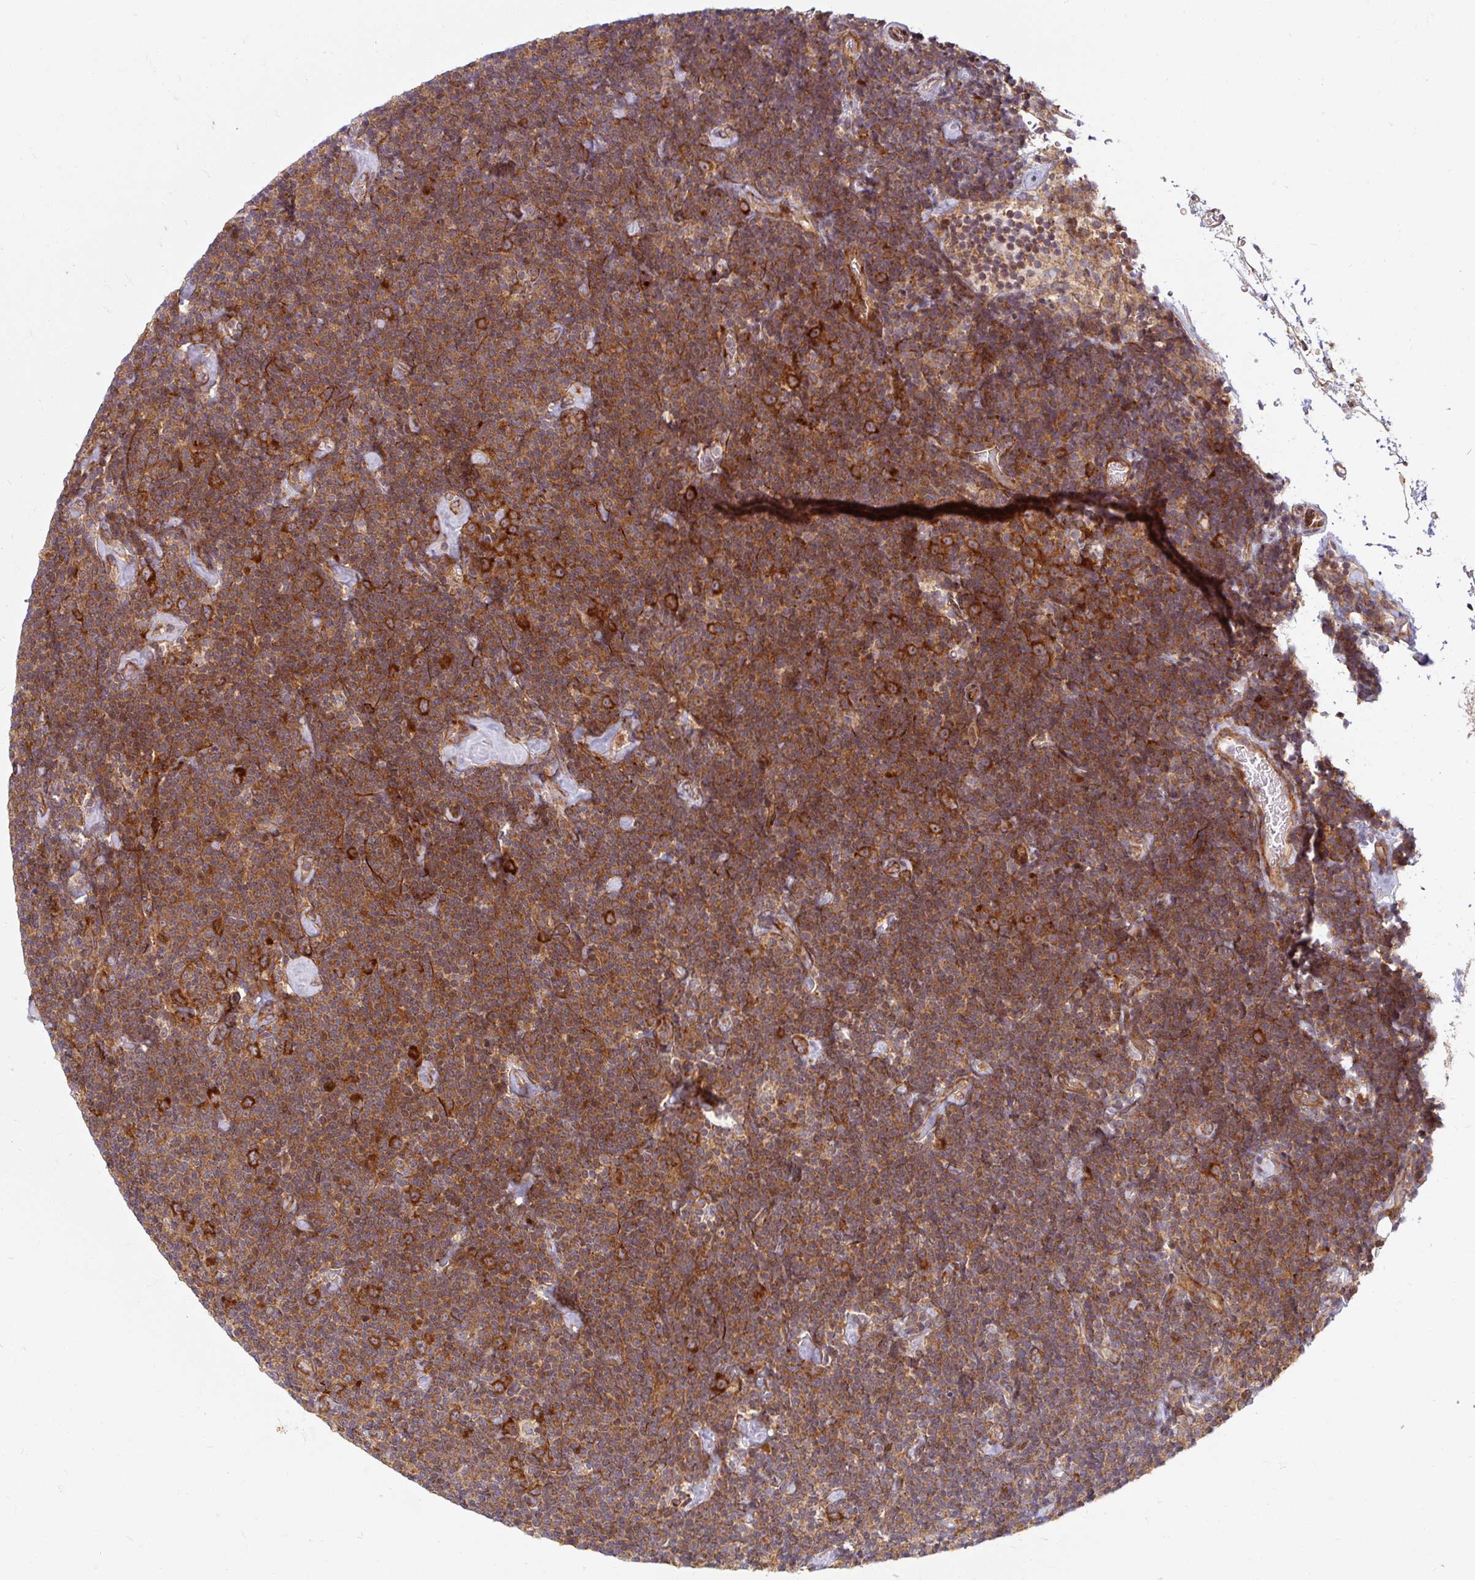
{"staining": {"intensity": "strong", "quantity": ">75%", "location": "cytoplasmic/membranous"}, "tissue": "lymphoma", "cell_type": "Tumor cells", "image_type": "cancer", "snomed": [{"axis": "morphology", "description": "Malignant lymphoma, non-Hodgkin's type, Low grade"}, {"axis": "topography", "description": "Lymph node"}], "caption": "Immunohistochemical staining of human lymphoma exhibits high levels of strong cytoplasmic/membranous positivity in about >75% of tumor cells. (DAB = brown stain, brightfield microscopy at high magnification).", "gene": "BTF3", "patient": {"sex": "male", "age": 81}}